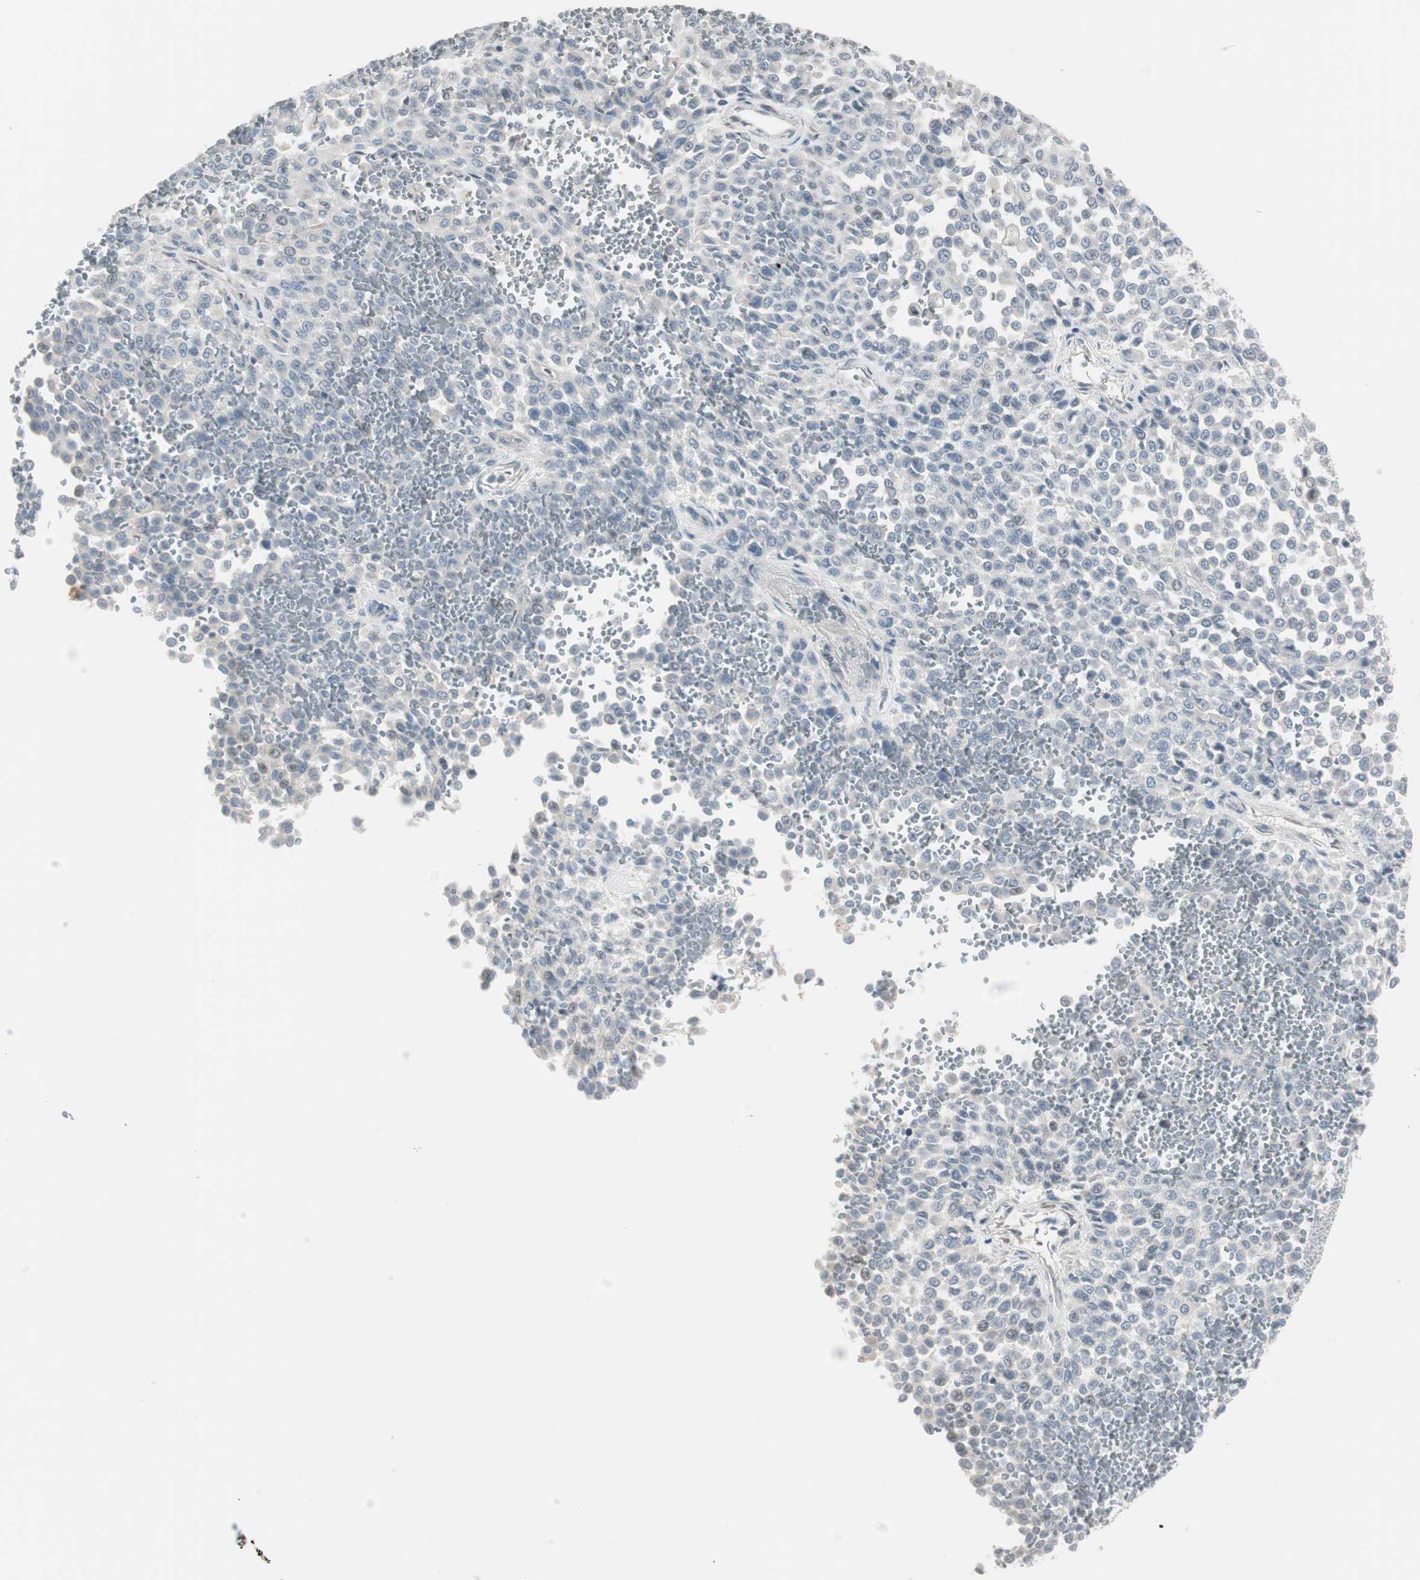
{"staining": {"intensity": "negative", "quantity": "none", "location": "none"}, "tissue": "melanoma", "cell_type": "Tumor cells", "image_type": "cancer", "snomed": [{"axis": "morphology", "description": "Malignant melanoma, Metastatic site"}, {"axis": "topography", "description": "Pancreas"}], "caption": "Tumor cells are negative for brown protein staining in malignant melanoma (metastatic site).", "gene": "DMPK", "patient": {"sex": "female", "age": 30}}